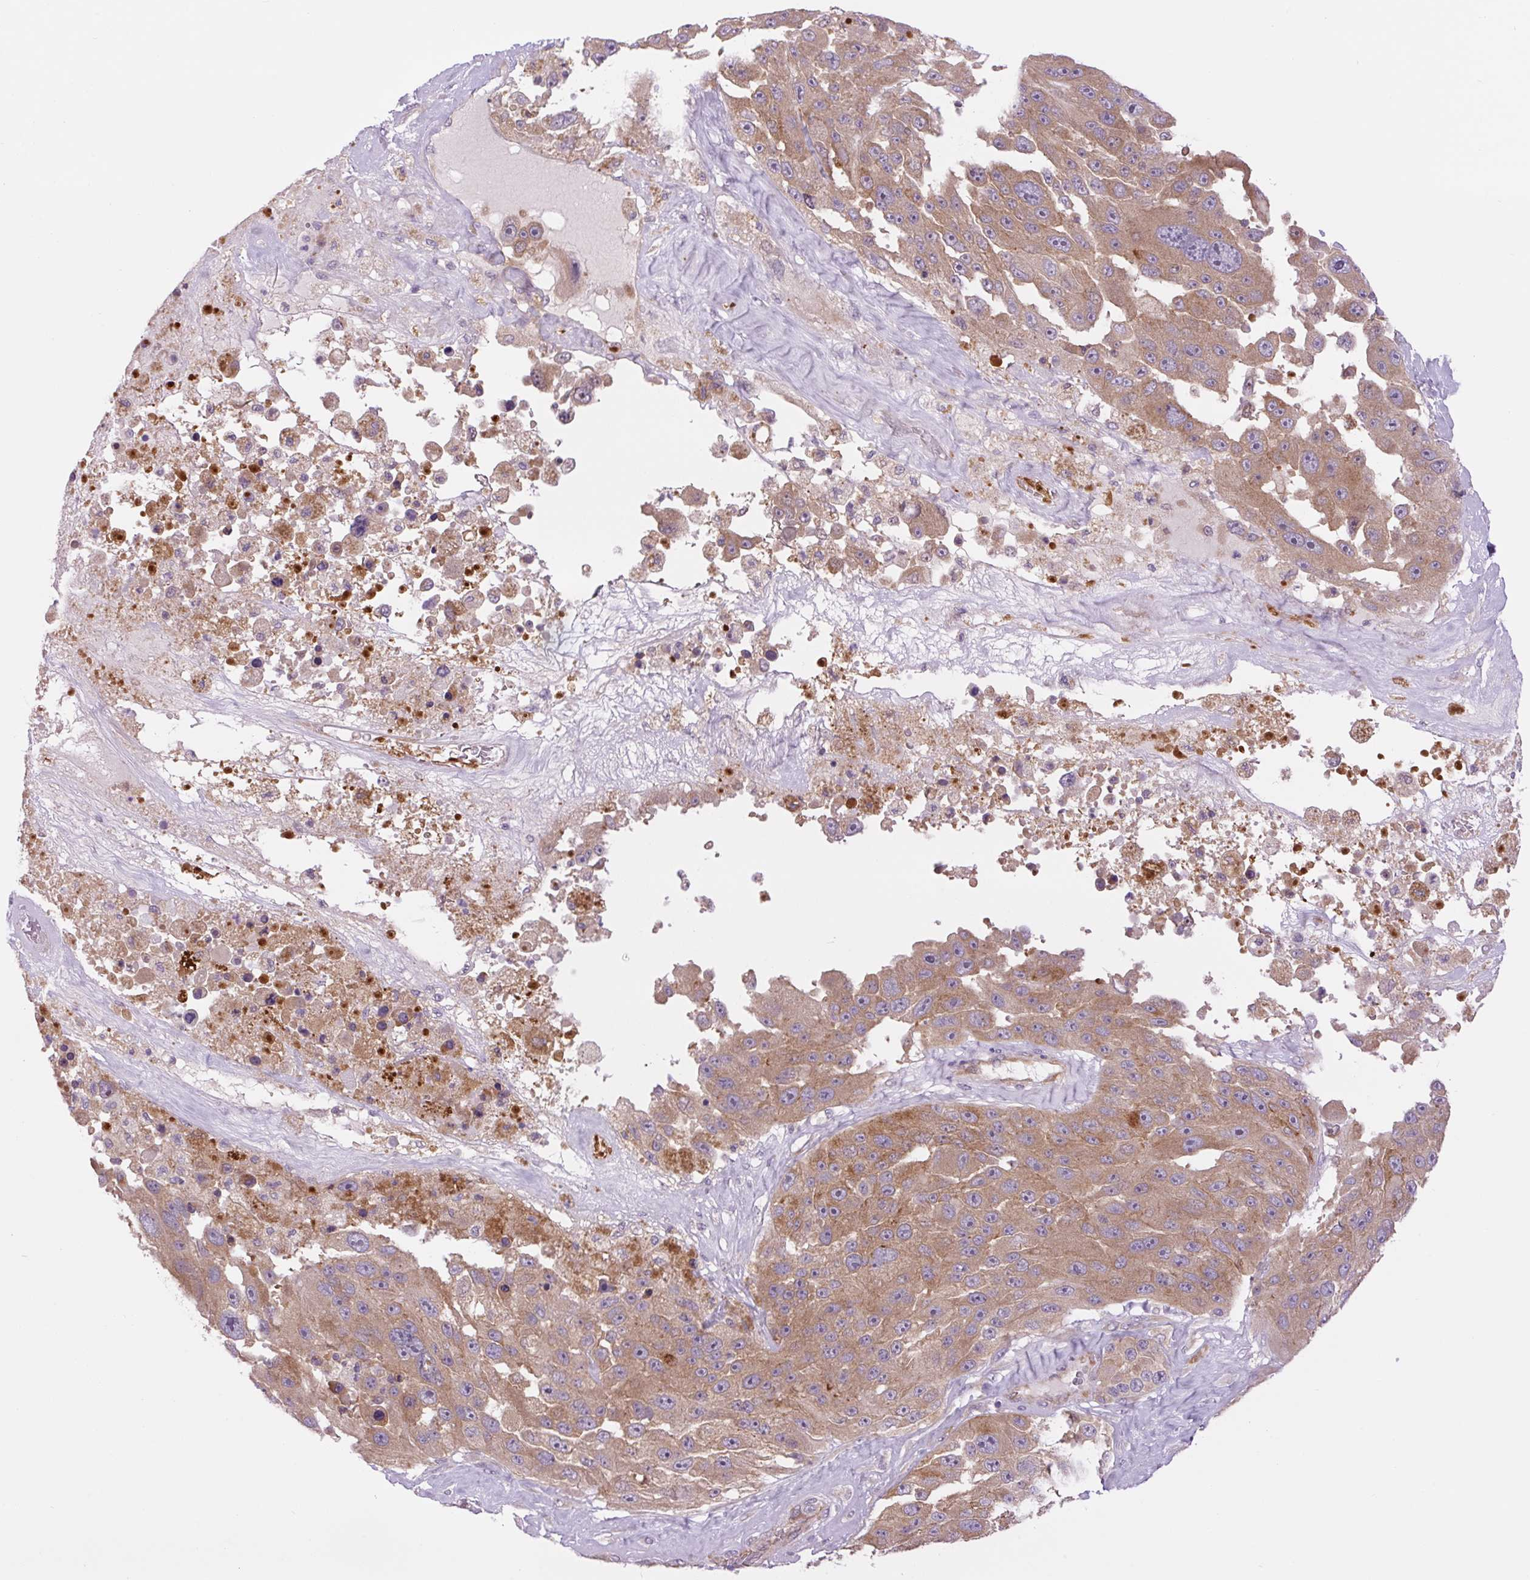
{"staining": {"intensity": "moderate", "quantity": ">75%", "location": "cytoplasmic/membranous"}, "tissue": "melanoma", "cell_type": "Tumor cells", "image_type": "cancer", "snomed": [{"axis": "morphology", "description": "Malignant melanoma, Metastatic site"}, {"axis": "topography", "description": "Lymph node"}], "caption": "Moderate cytoplasmic/membranous expression for a protein is identified in about >75% of tumor cells of melanoma using immunohistochemistry (IHC).", "gene": "MINK1", "patient": {"sex": "male", "age": 62}}